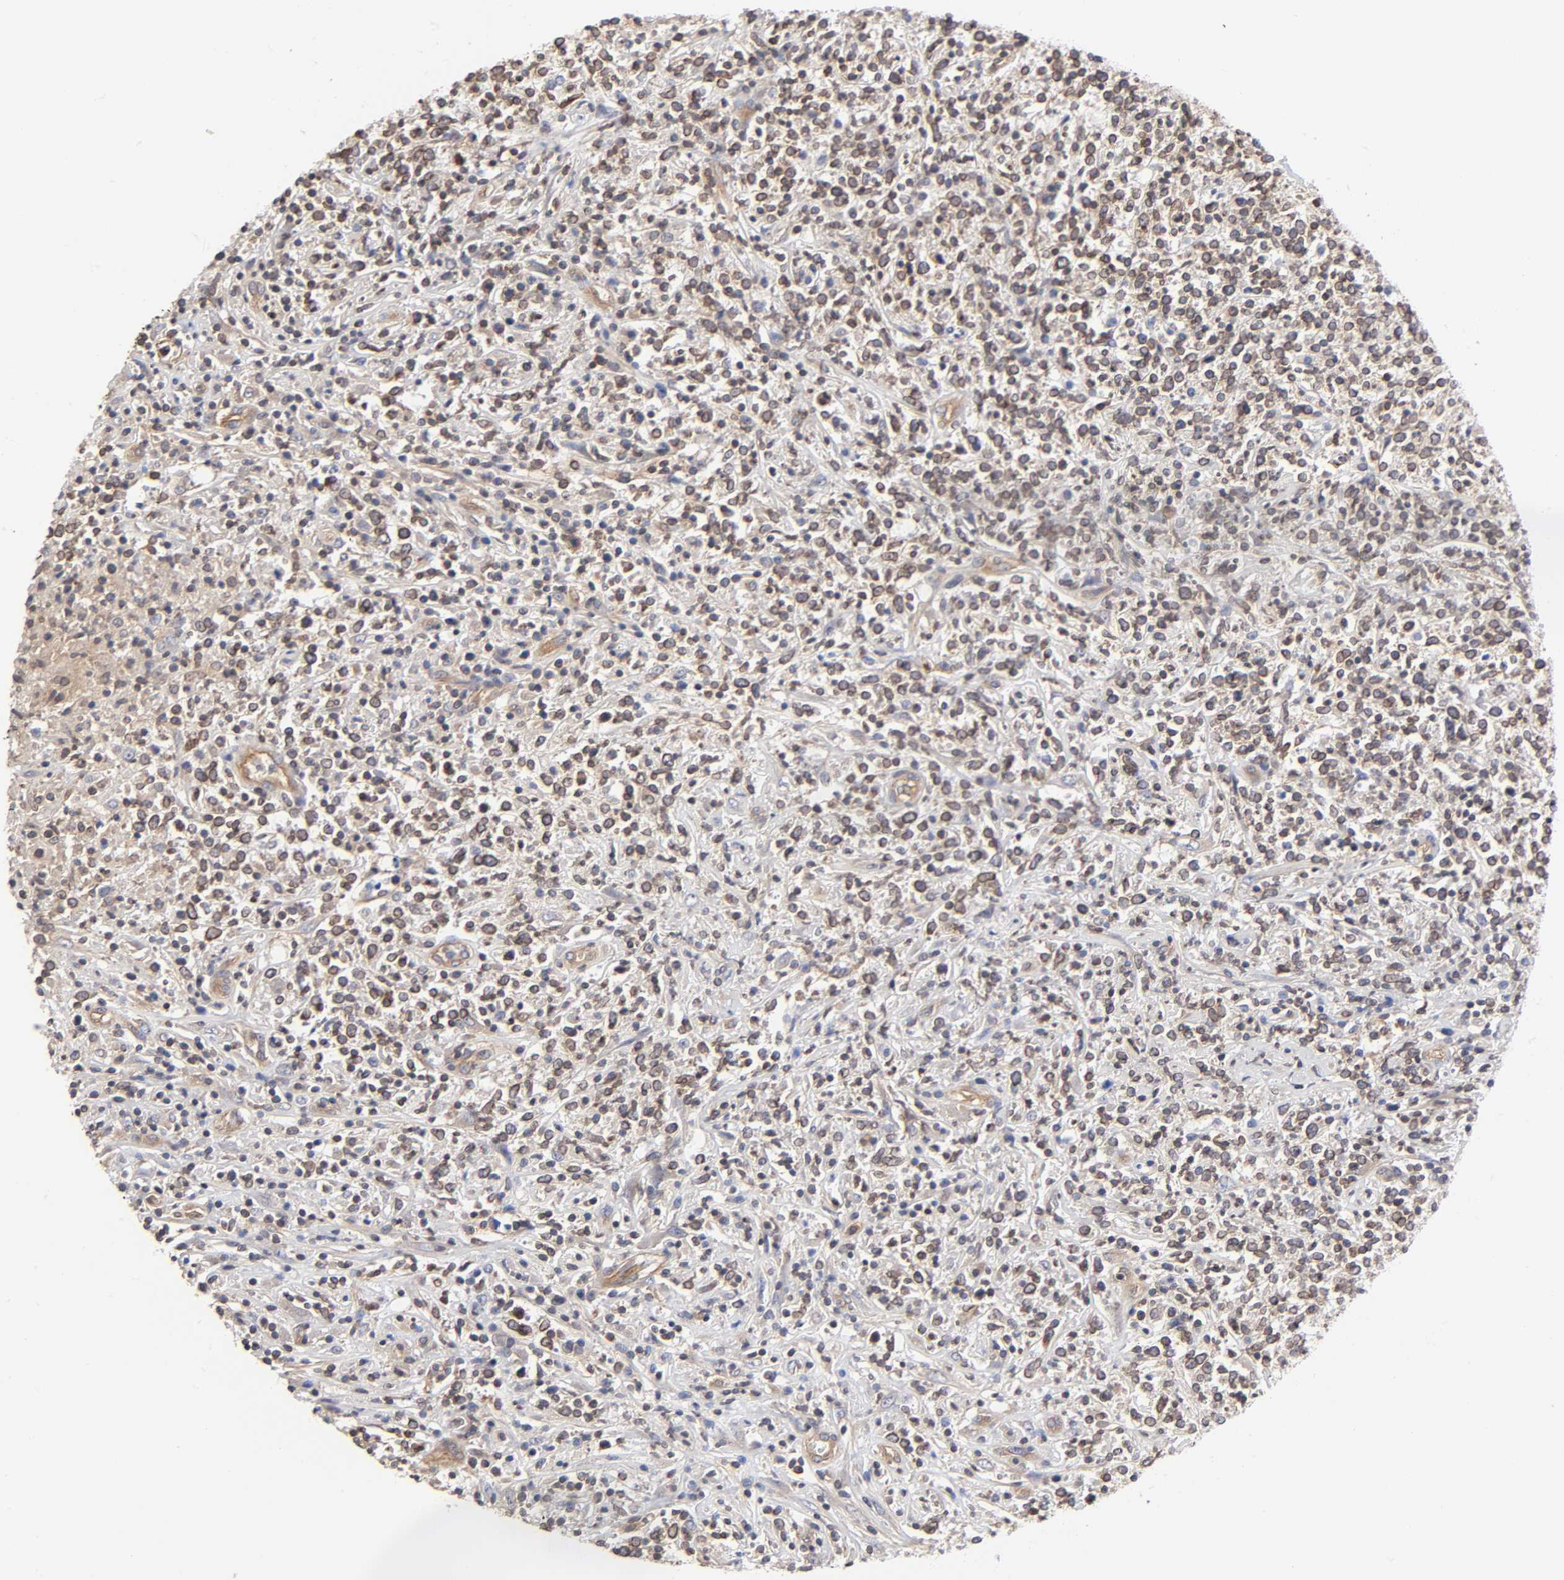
{"staining": {"intensity": "moderate", "quantity": ">75%", "location": "cytoplasmic/membranous"}, "tissue": "lymphoma", "cell_type": "Tumor cells", "image_type": "cancer", "snomed": [{"axis": "morphology", "description": "Malignant lymphoma, non-Hodgkin's type, High grade"}, {"axis": "topography", "description": "Lymph node"}], "caption": "This is a photomicrograph of IHC staining of malignant lymphoma, non-Hodgkin's type (high-grade), which shows moderate positivity in the cytoplasmic/membranous of tumor cells.", "gene": "STRN3", "patient": {"sex": "female", "age": 84}}